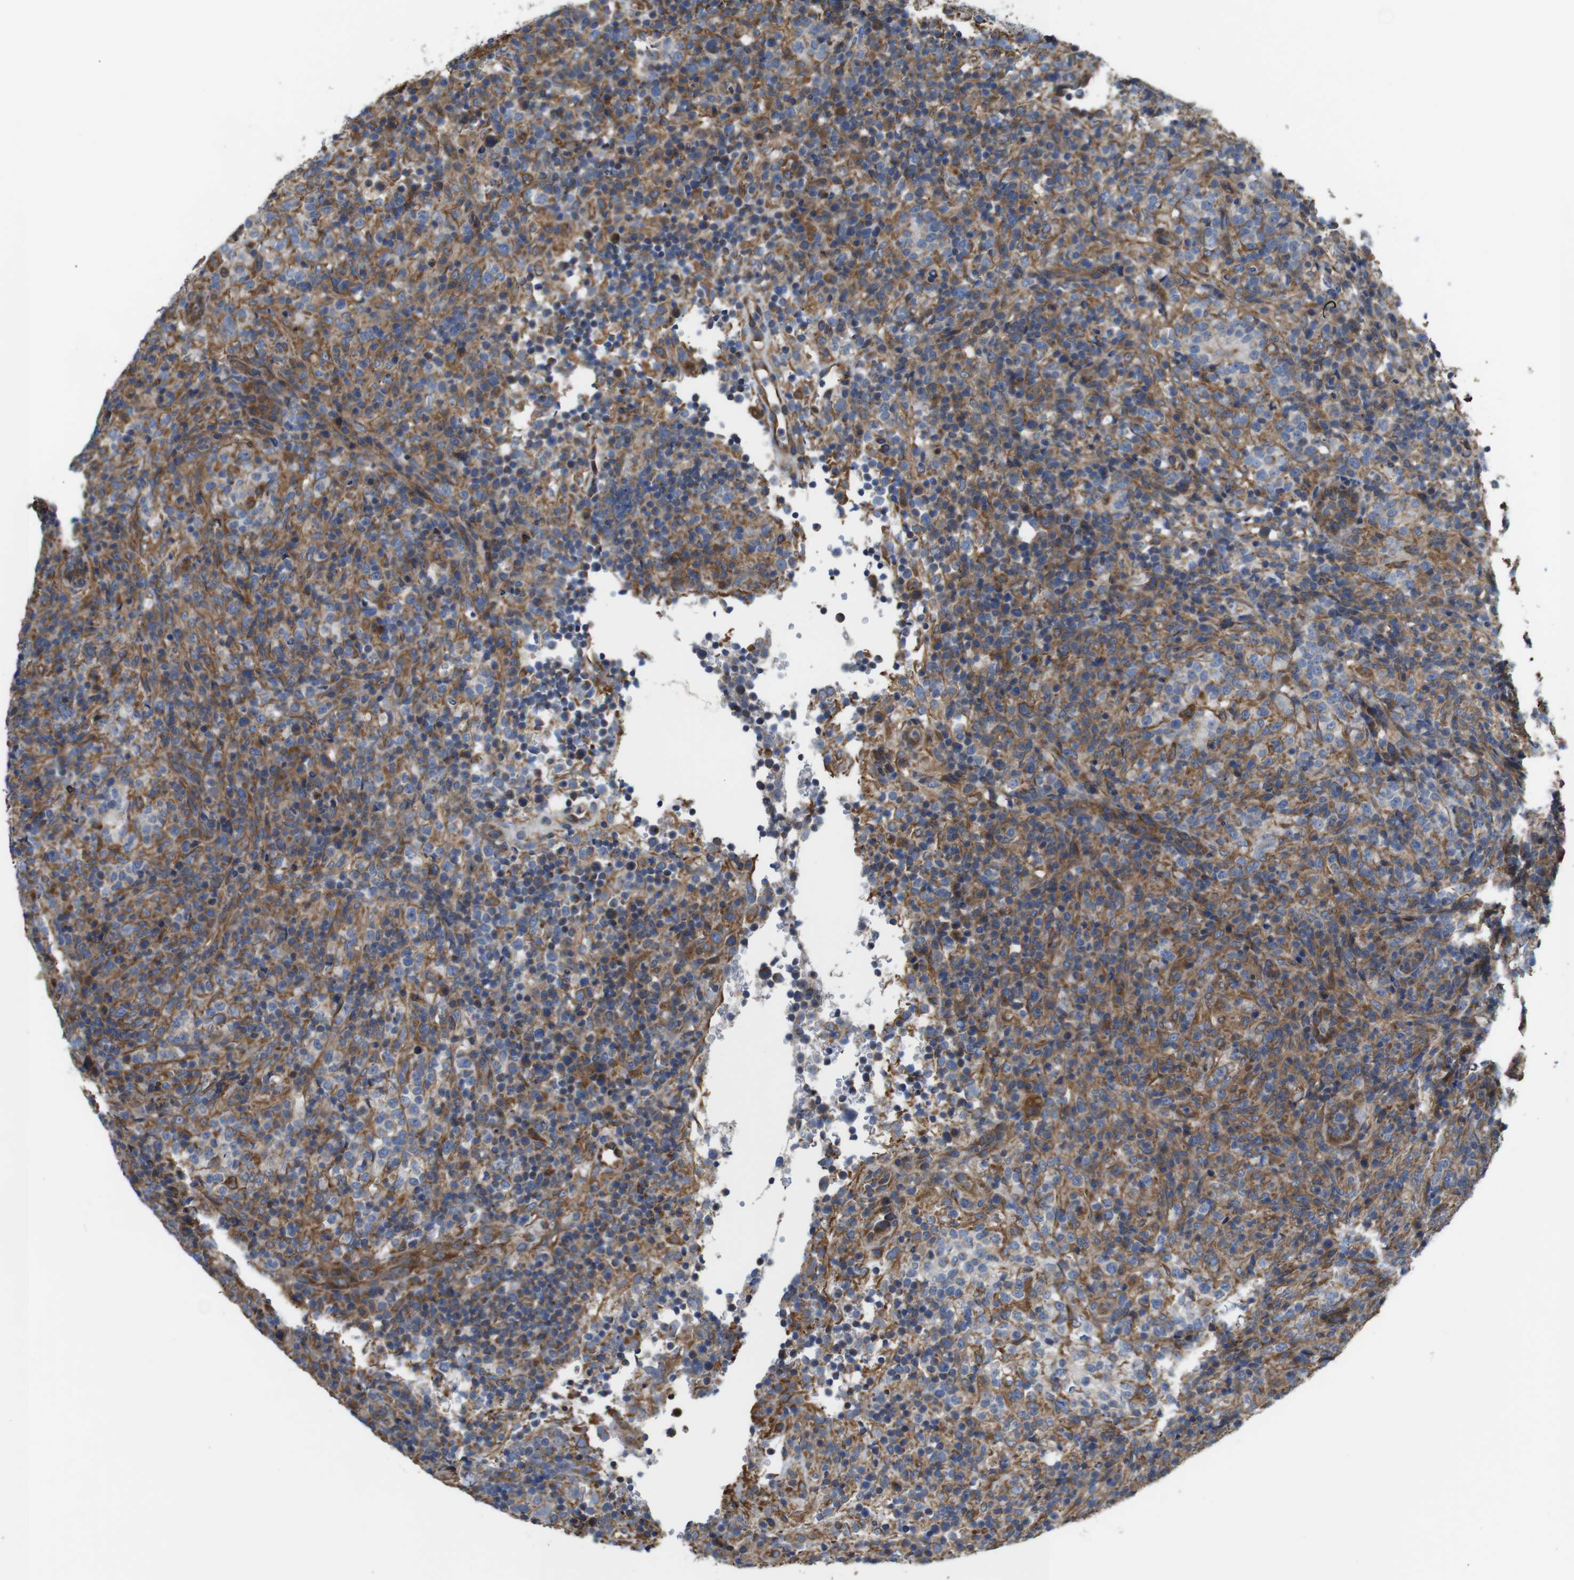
{"staining": {"intensity": "moderate", "quantity": "25%-75%", "location": "cytoplasmic/membranous"}, "tissue": "lymphoma", "cell_type": "Tumor cells", "image_type": "cancer", "snomed": [{"axis": "morphology", "description": "Malignant lymphoma, non-Hodgkin's type, High grade"}, {"axis": "topography", "description": "Lymph node"}], "caption": "About 25%-75% of tumor cells in human lymphoma reveal moderate cytoplasmic/membranous protein positivity as visualized by brown immunohistochemical staining.", "gene": "POMK", "patient": {"sex": "female", "age": 76}}